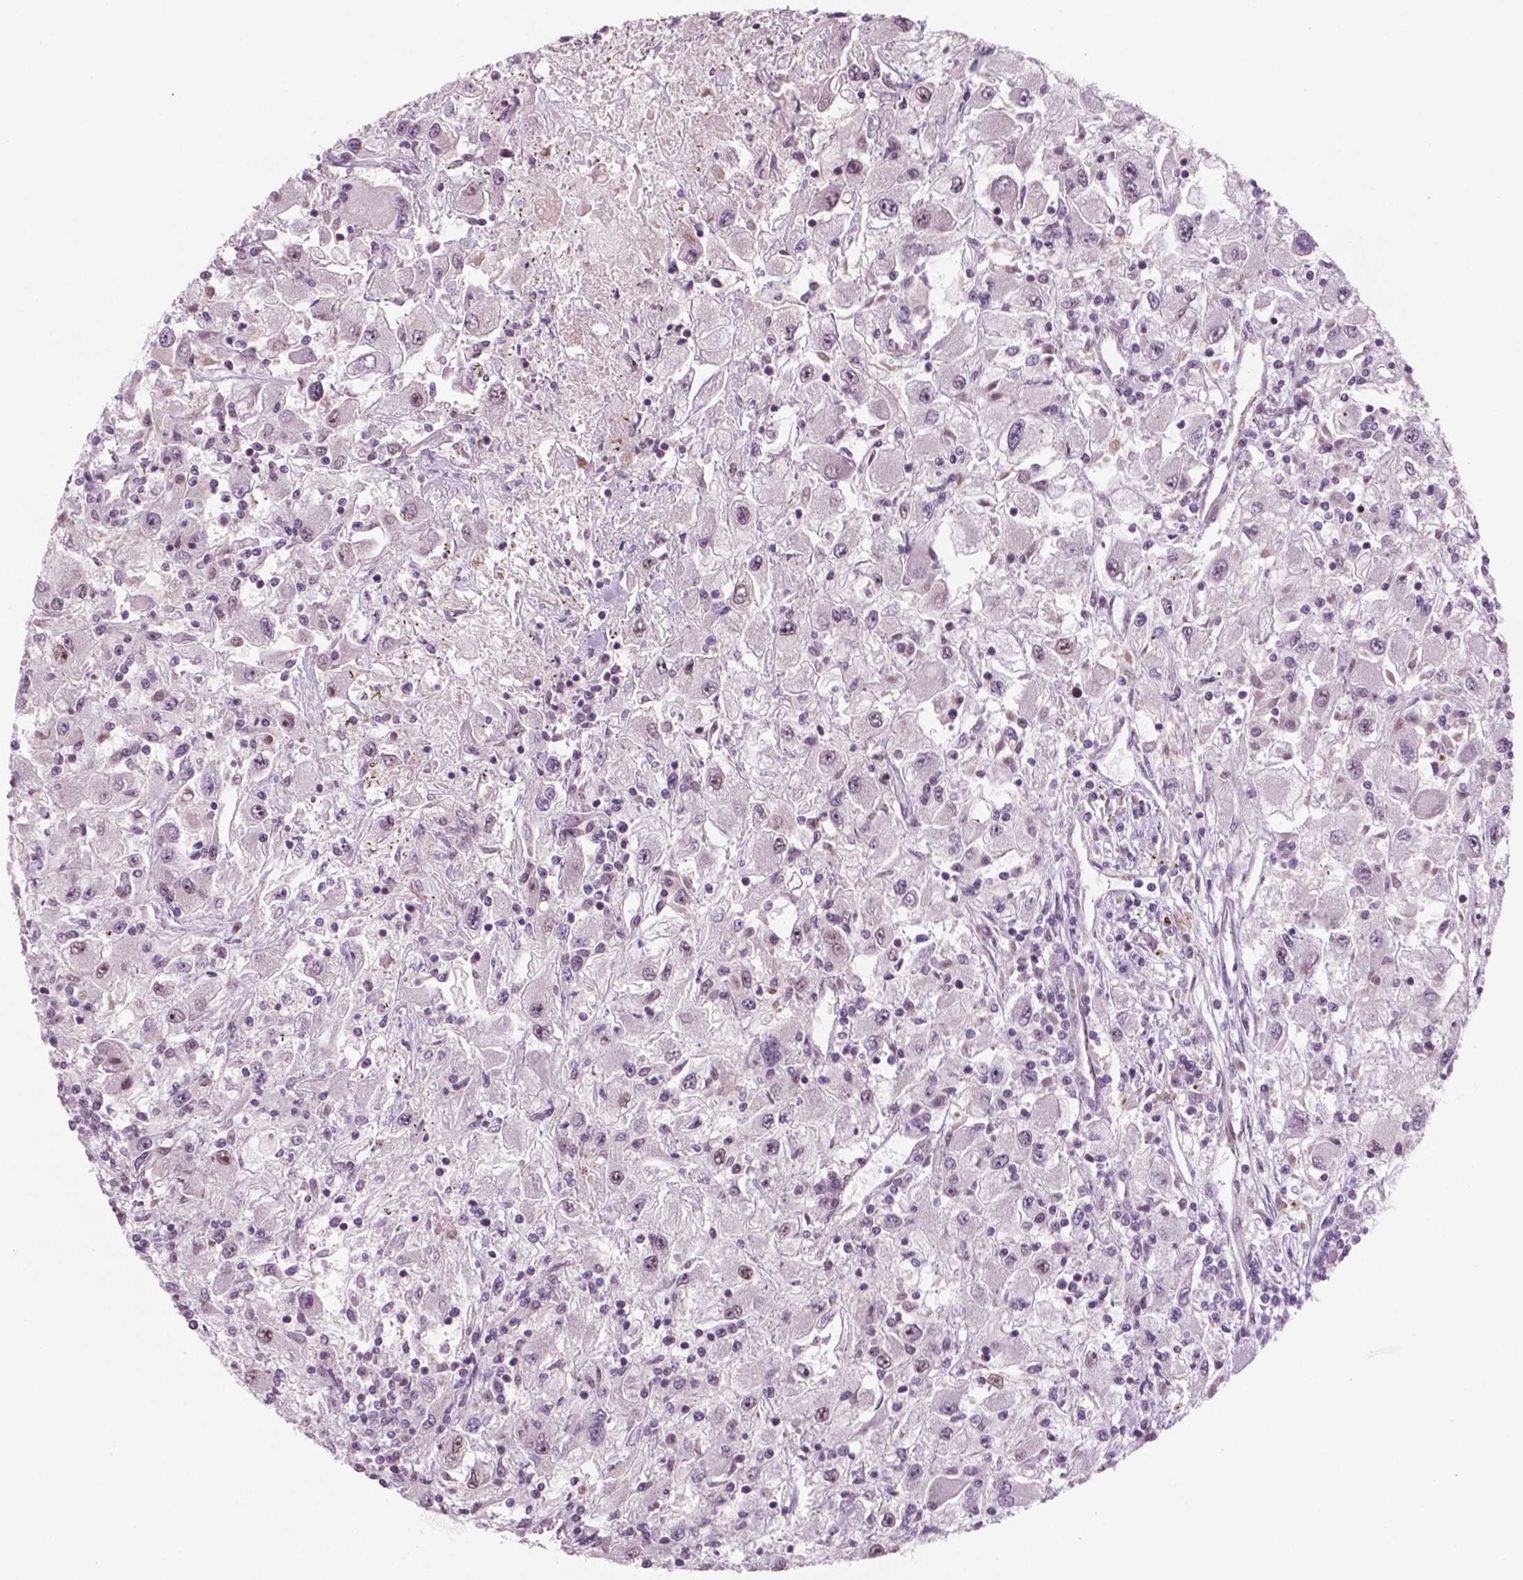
{"staining": {"intensity": "moderate", "quantity": "<25%", "location": "nuclear"}, "tissue": "renal cancer", "cell_type": "Tumor cells", "image_type": "cancer", "snomed": [{"axis": "morphology", "description": "Adenocarcinoma, NOS"}, {"axis": "topography", "description": "Kidney"}], "caption": "About <25% of tumor cells in renal cancer (adenocarcinoma) exhibit moderate nuclear protein expression as visualized by brown immunohistochemical staining.", "gene": "POLR2E", "patient": {"sex": "female", "age": 67}}